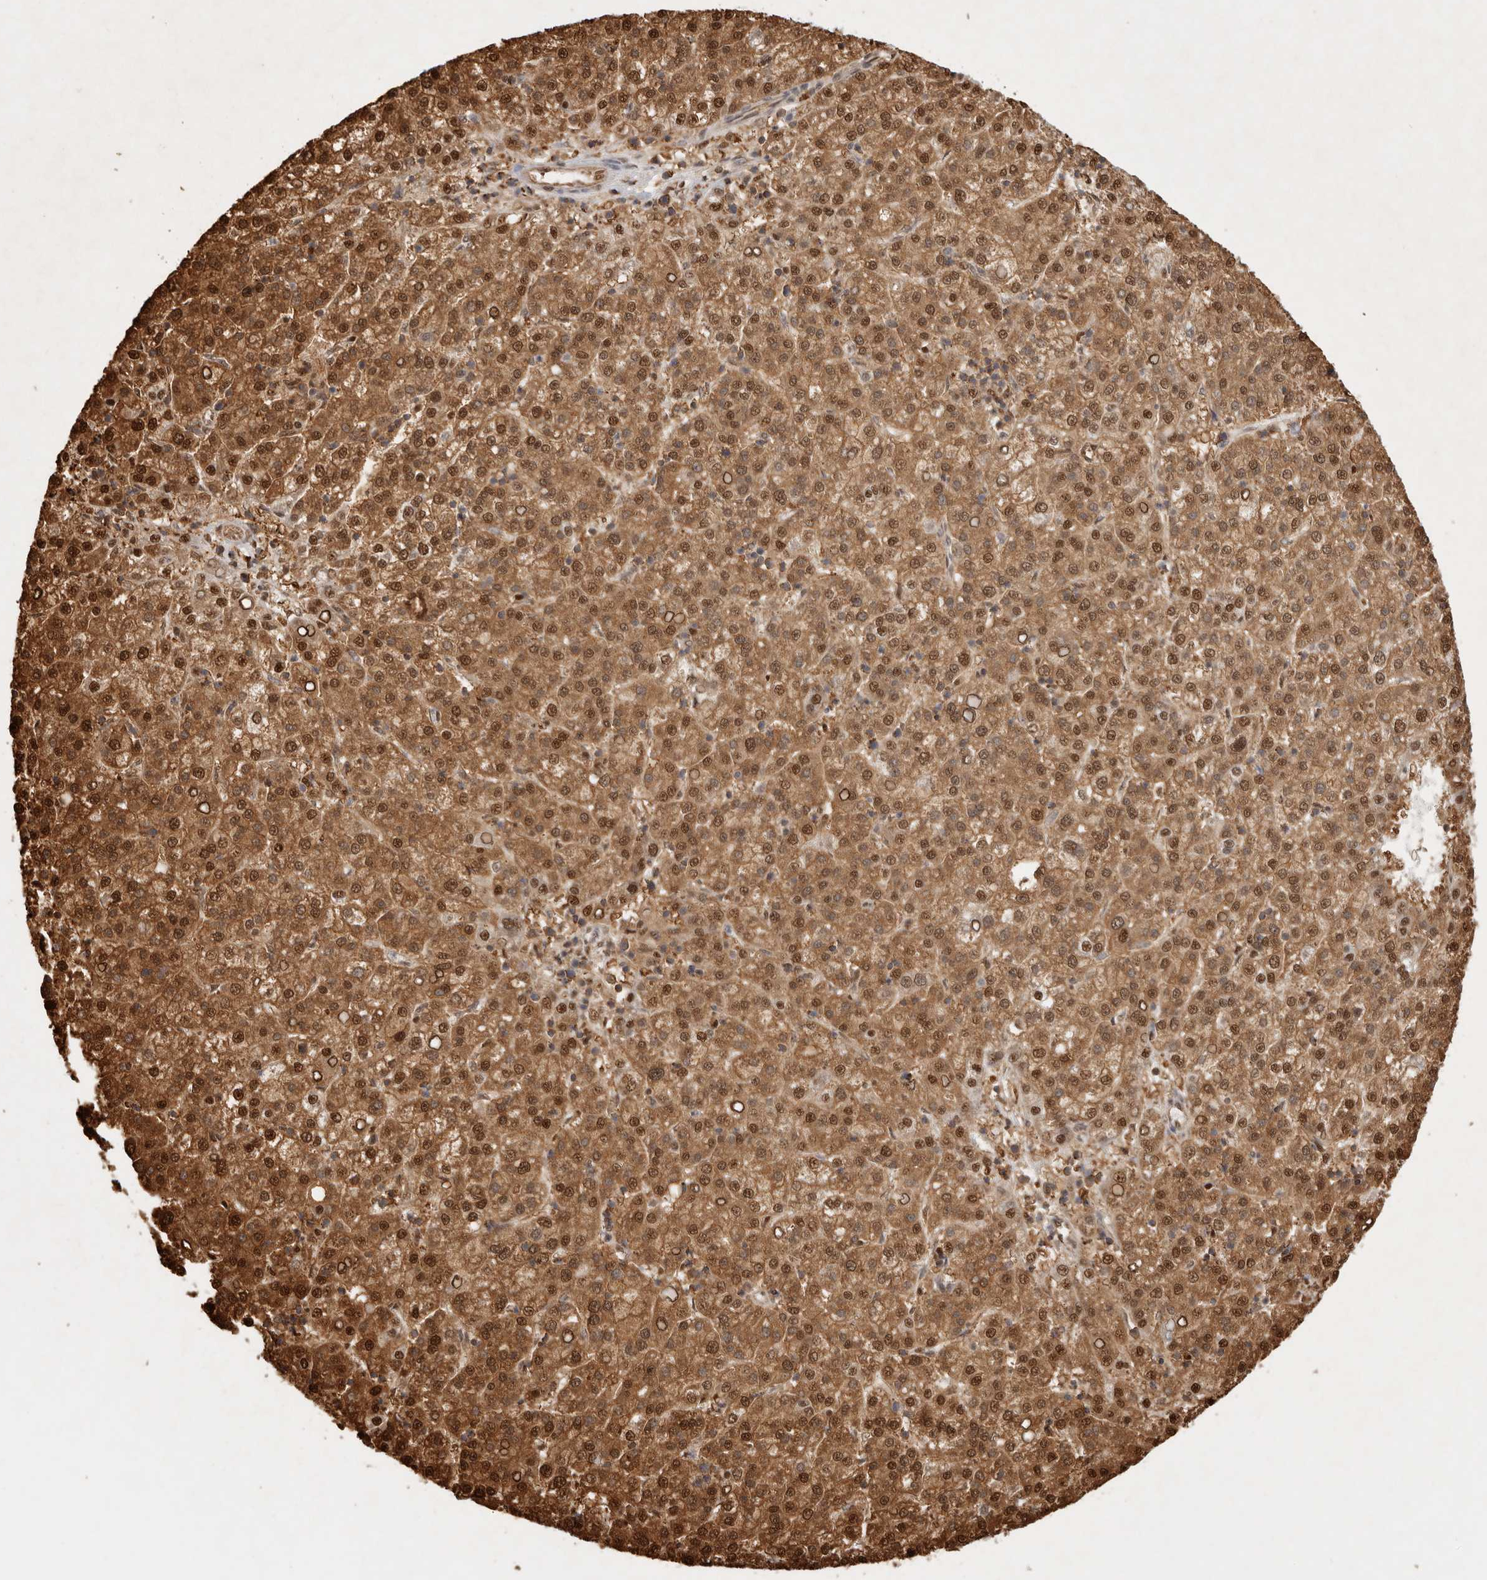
{"staining": {"intensity": "strong", "quantity": ">75%", "location": "cytoplasmic/membranous,nuclear"}, "tissue": "liver cancer", "cell_type": "Tumor cells", "image_type": "cancer", "snomed": [{"axis": "morphology", "description": "Carcinoma, Hepatocellular, NOS"}, {"axis": "topography", "description": "Liver"}], "caption": "Liver hepatocellular carcinoma tissue shows strong cytoplasmic/membranous and nuclear positivity in approximately >75% of tumor cells Immunohistochemistry stains the protein of interest in brown and the nuclei are stained blue.", "gene": "PSMA5", "patient": {"sex": "female", "age": 58}}